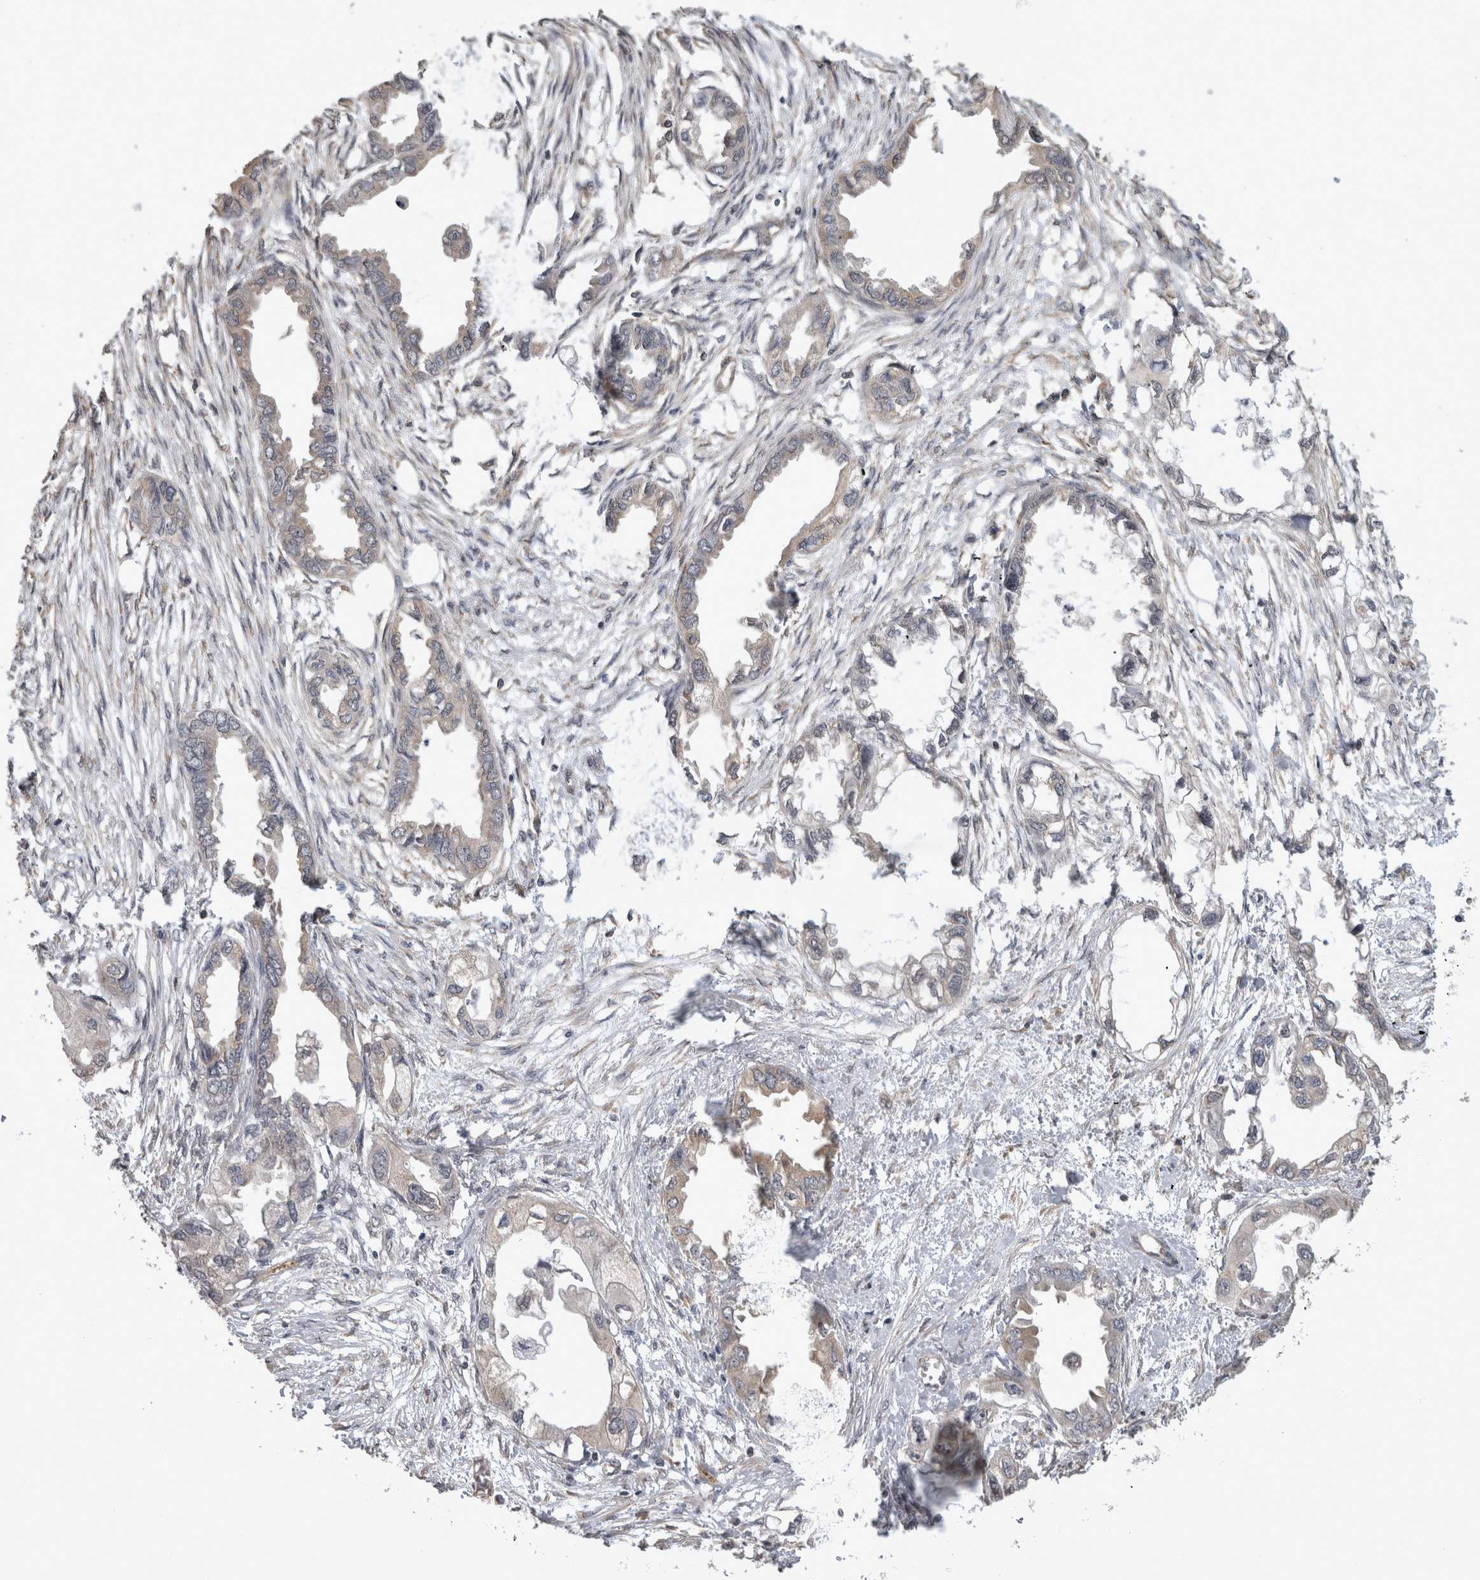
{"staining": {"intensity": "negative", "quantity": "none", "location": "none"}, "tissue": "endometrial cancer", "cell_type": "Tumor cells", "image_type": "cancer", "snomed": [{"axis": "morphology", "description": "Adenocarcinoma, NOS"}, {"axis": "morphology", "description": "Adenocarcinoma, metastatic, NOS"}, {"axis": "topography", "description": "Adipose tissue"}, {"axis": "topography", "description": "Endometrium"}], "caption": "Immunohistochemistry (IHC) micrograph of metastatic adenocarcinoma (endometrial) stained for a protein (brown), which reveals no expression in tumor cells.", "gene": "ATXN2", "patient": {"sex": "female", "age": 67}}